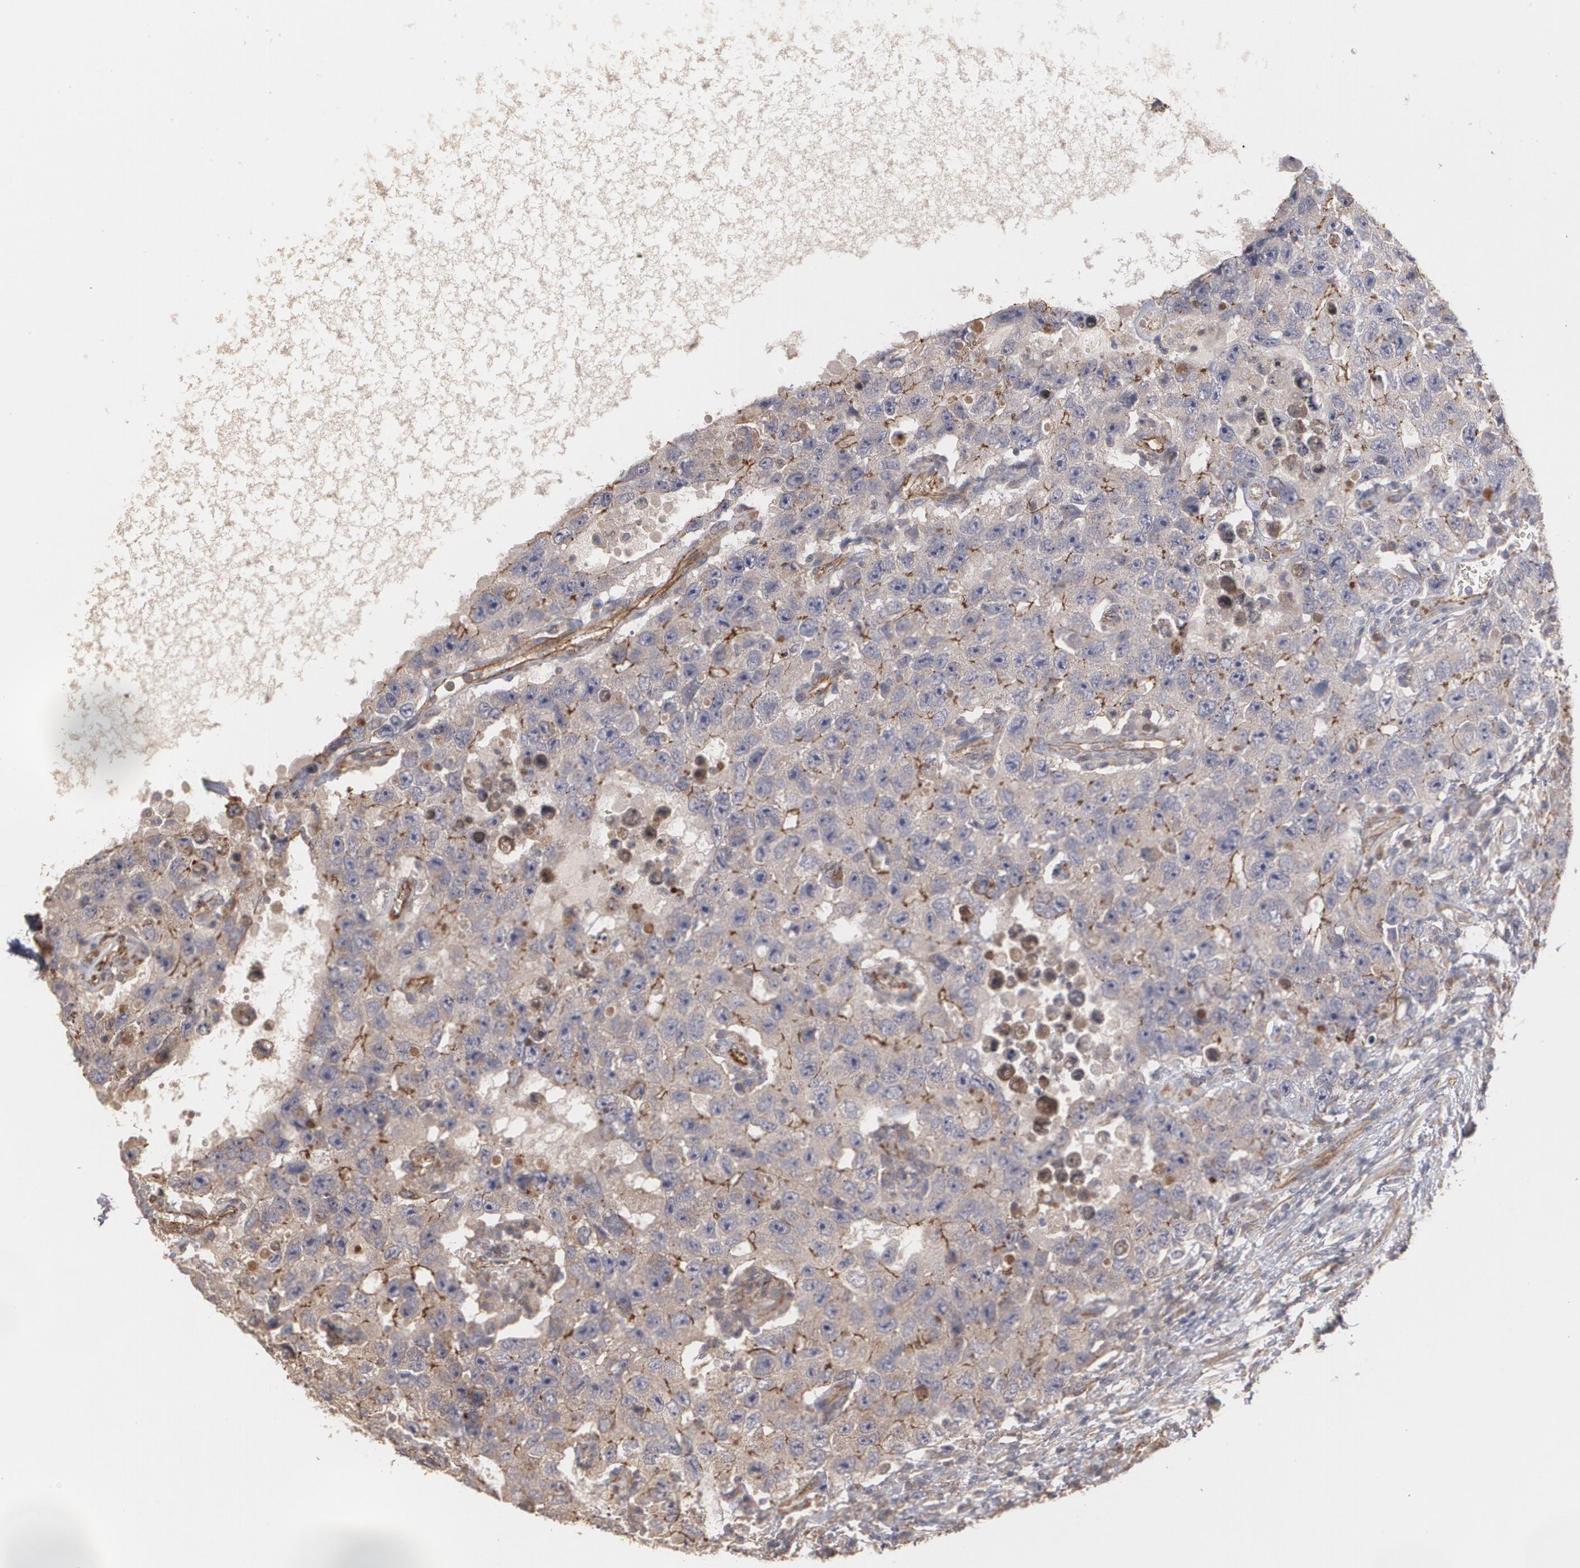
{"staining": {"intensity": "weak", "quantity": "25%-75%", "location": "cytoplasmic/membranous"}, "tissue": "testis cancer", "cell_type": "Tumor cells", "image_type": "cancer", "snomed": [{"axis": "morphology", "description": "Carcinoma, Embryonal, NOS"}, {"axis": "topography", "description": "Testis"}], "caption": "This is an image of immunohistochemistry staining of embryonal carcinoma (testis), which shows weak expression in the cytoplasmic/membranous of tumor cells.", "gene": "TJP1", "patient": {"sex": "male", "age": 26}}